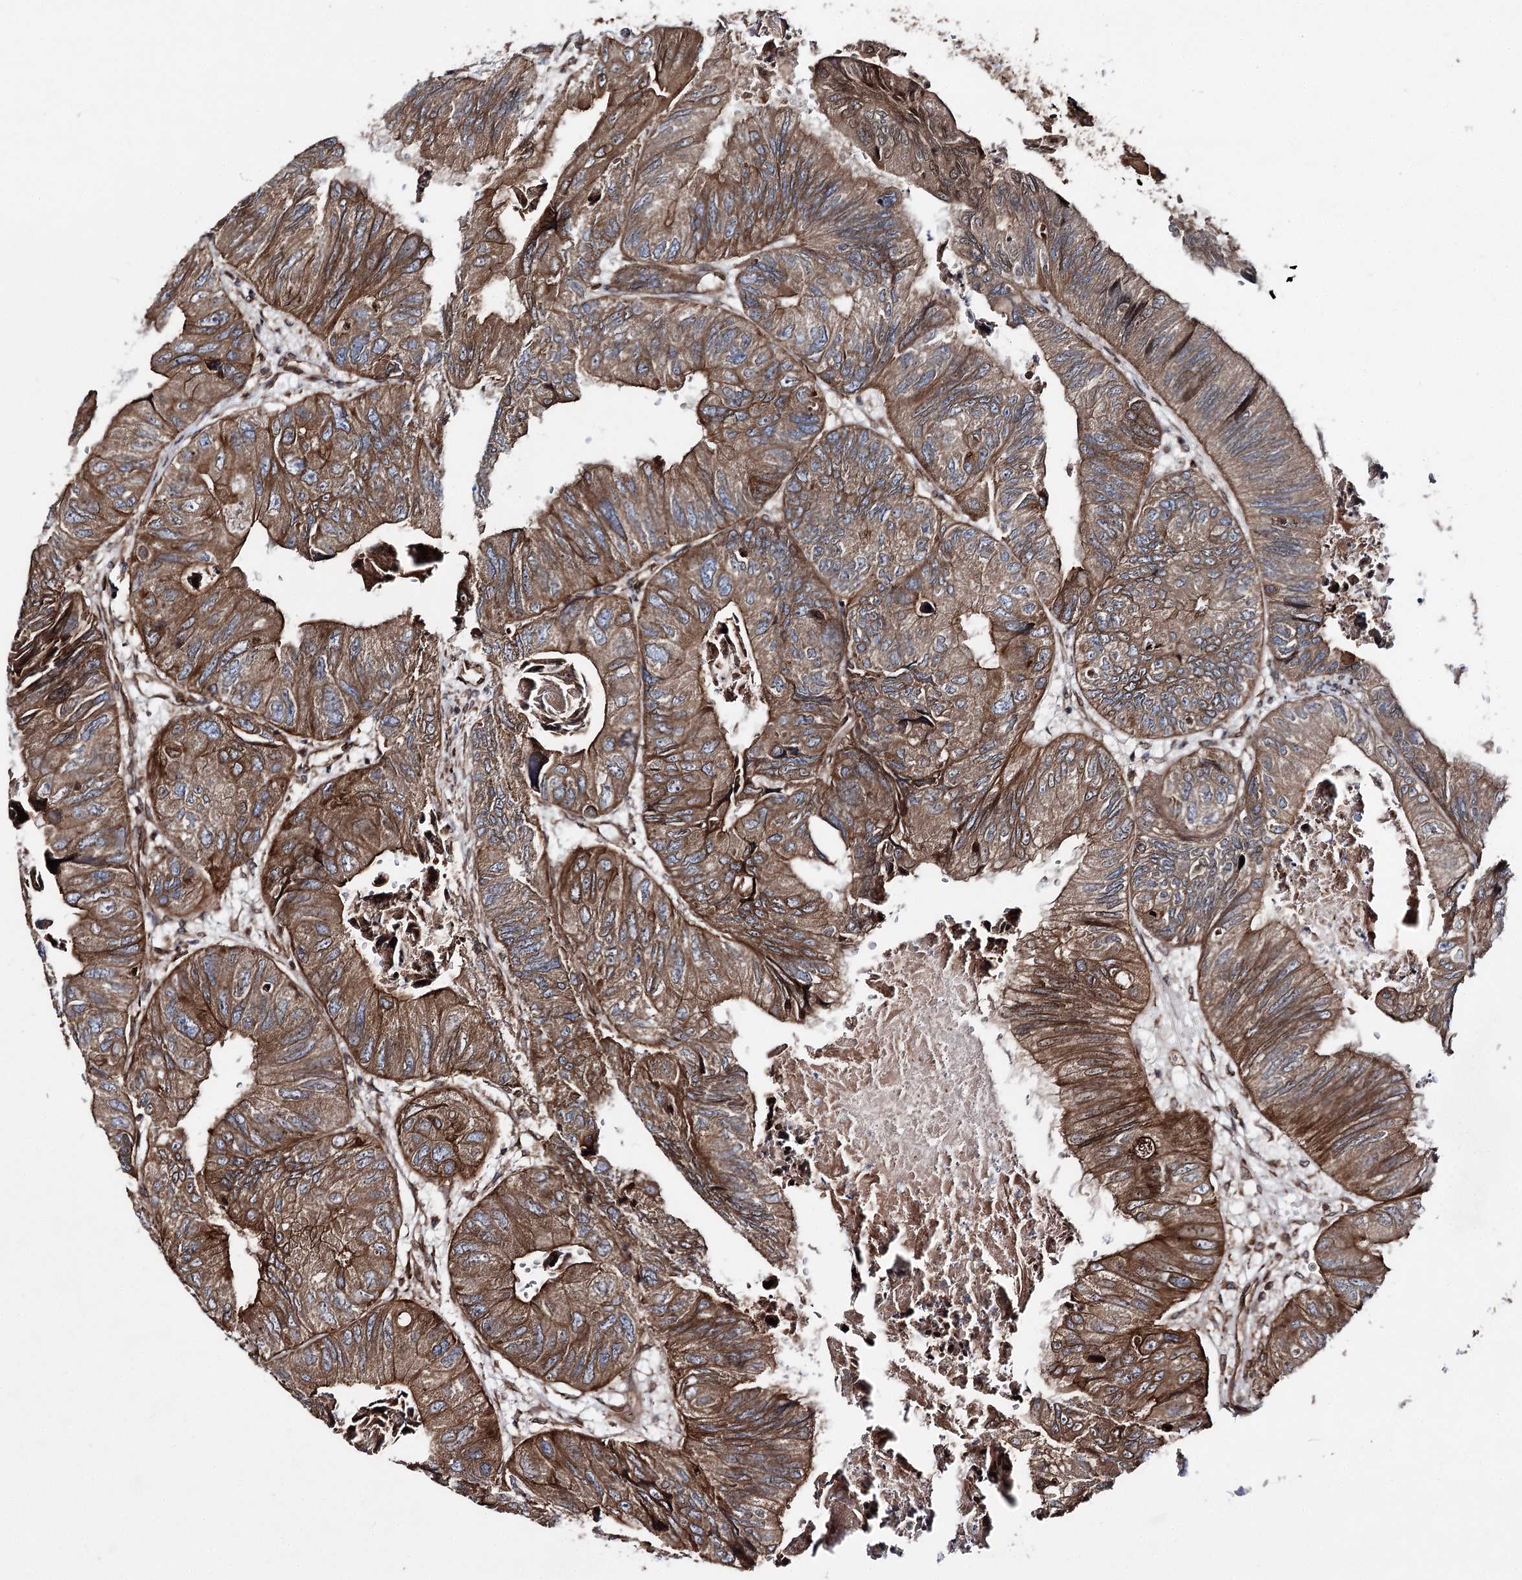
{"staining": {"intensity": "moderate", "quantity": ">75%", "location": "cytoplasmic/membranous"}, "tissue": "colorectal cancer", "cell_type": "Tumor cells", "image_type": "cancer", "snomed": [{"axis": "morphology", "description": "Adenocarcinoma, NOS"}, {"axis": "topography", "description": "Rectum"}], "caption": "Colorectal adenocarcinoma stained with a brown dye reveals moderate cytoplasmic/membranous positive expression in approximately >75% of tumor cells.", "gene": "FGFR1OP2", "patient": {"sex": "male", "age": 63}}